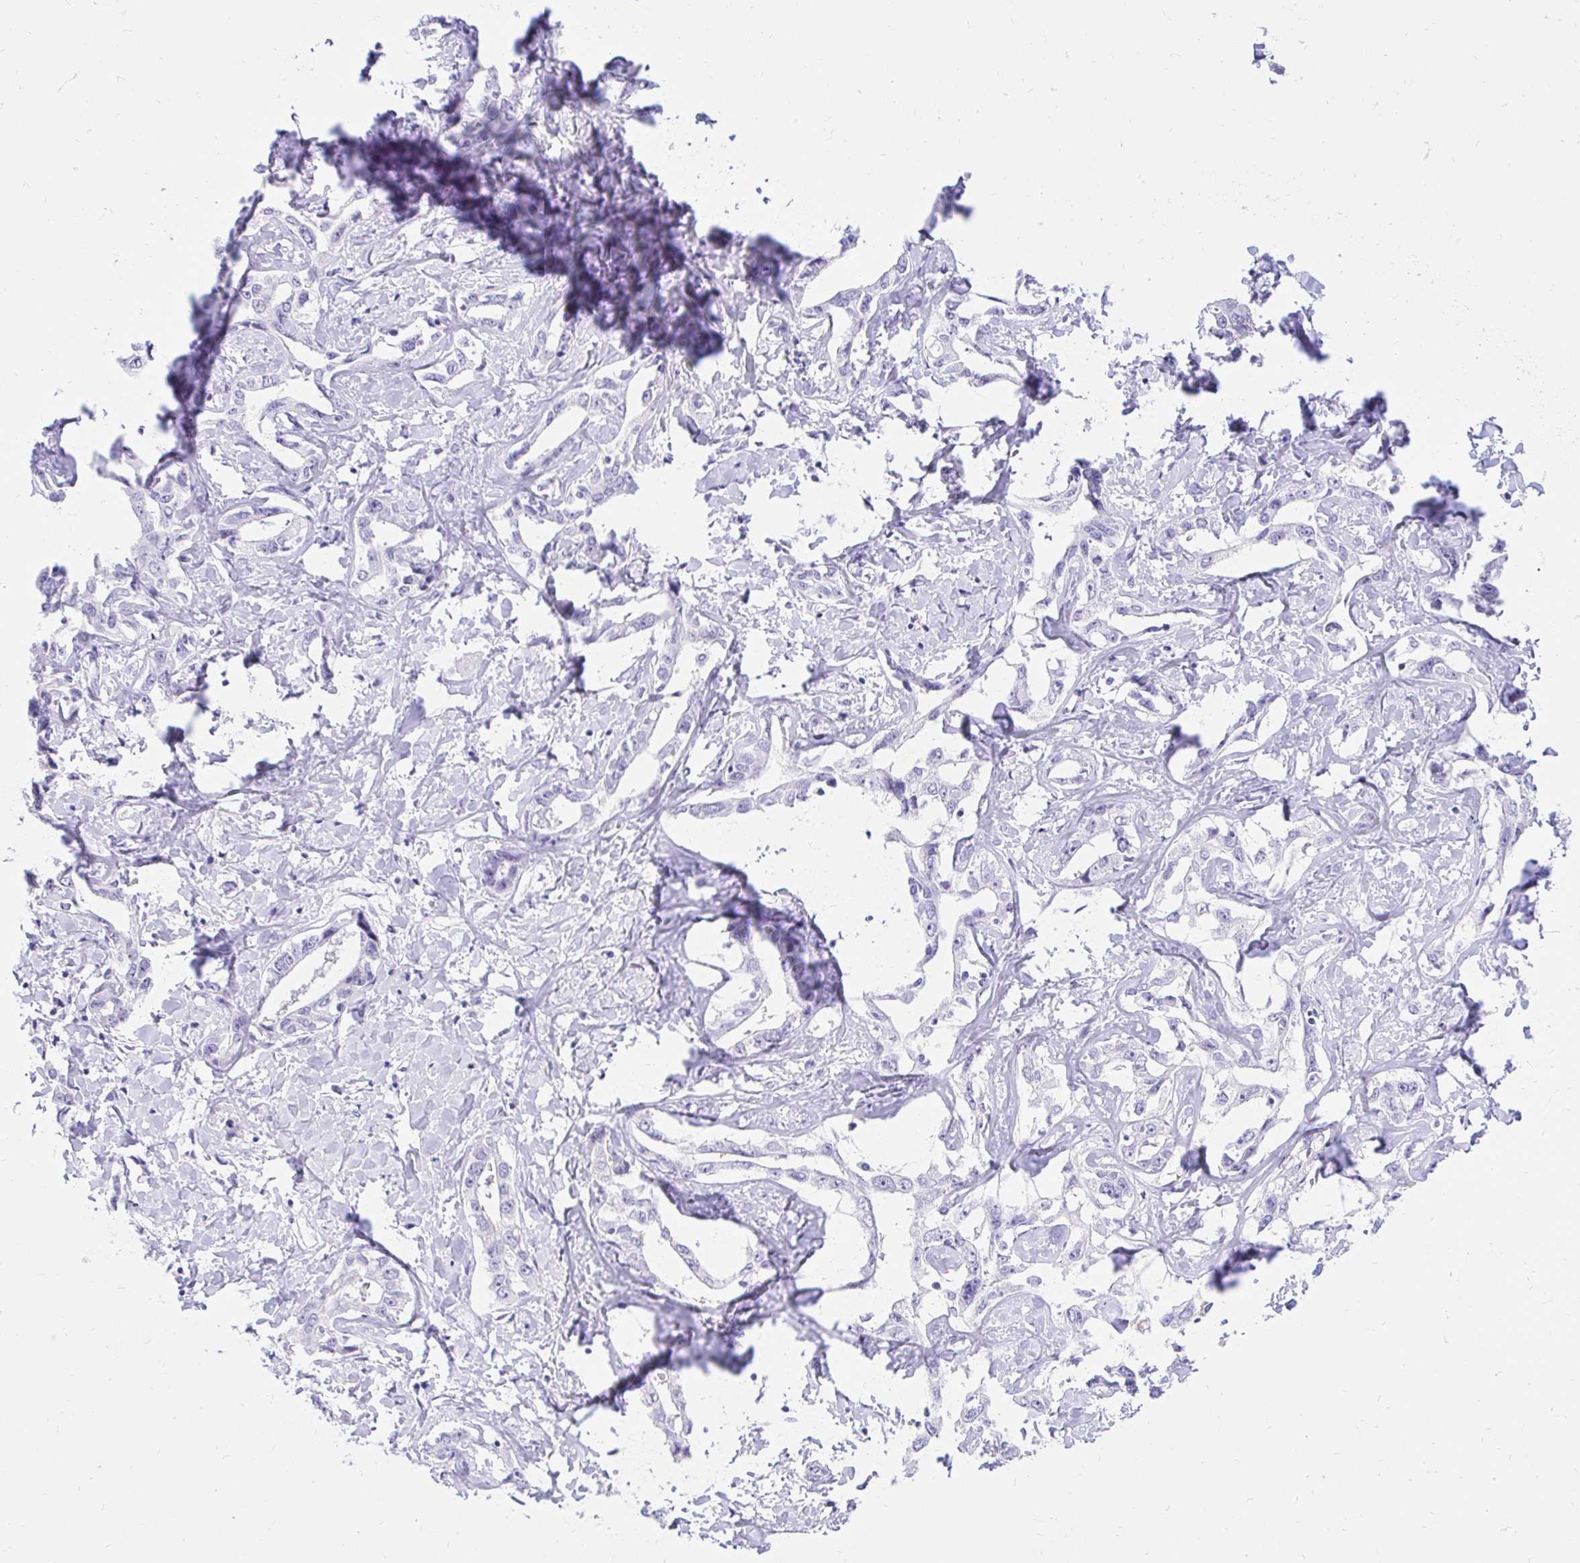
{"staining": {"intensity": "negative", "quantity": "none", "location": "none"}, "tissue": "liver cancer", "cell_type": "Tumor cells", "image_type": "cancer", "snomed": [{"axis": "morphology", "description": "Cholangiocarcinoma"}, {"axis": "topography", "description": "Liver"}], "caption": "Immunohistochemistry of cholangiocarcinoma (liver) exhibits no positivity in tumor cells. Nuclei are stained in blue.", "gene": "FATE1", "patient": {"sex": "male", "age": 59}}